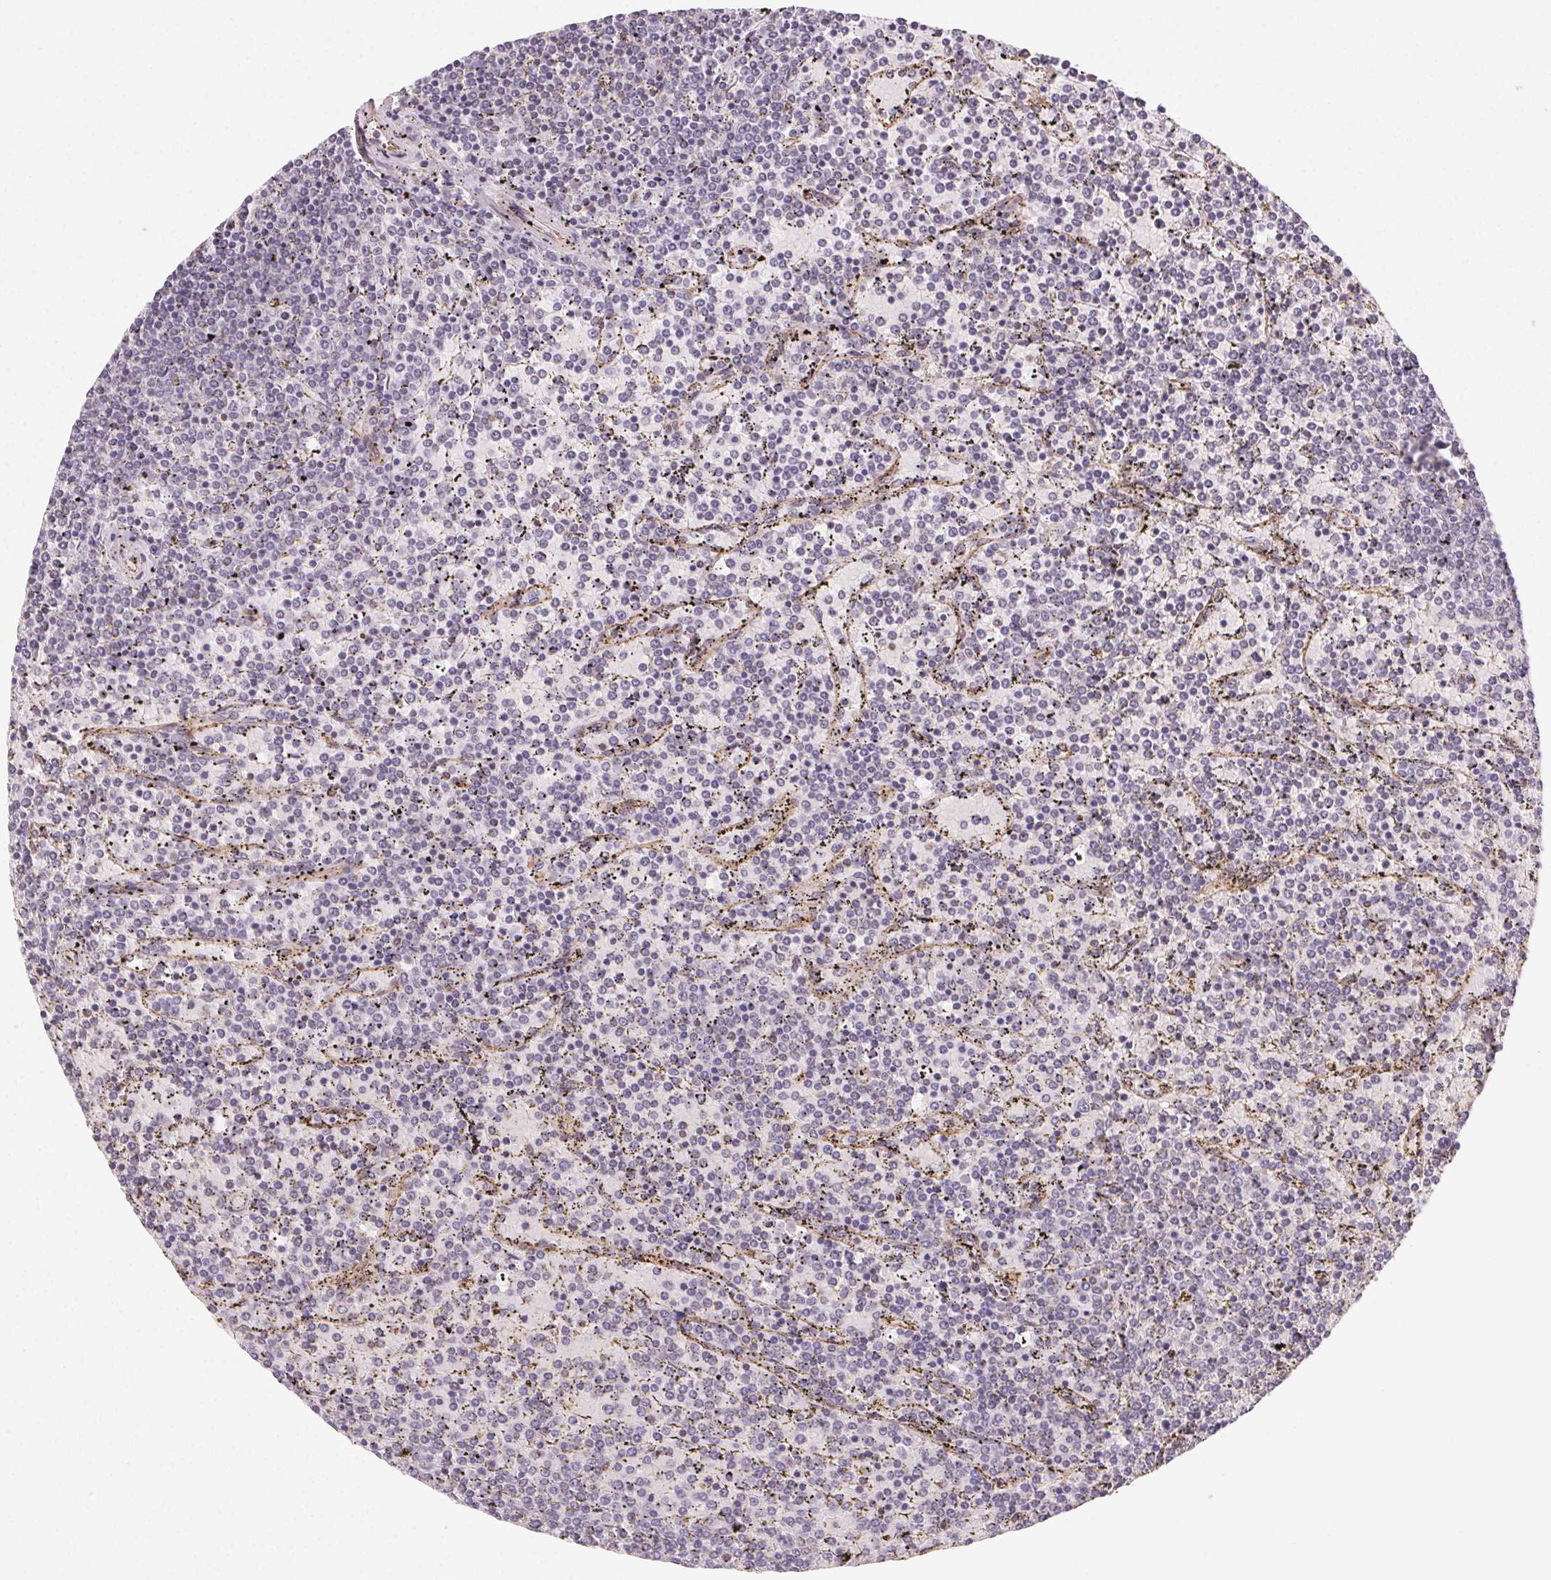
{"staining": {"intensity": "negative", "quantity": "none", "location": "none"}, "tissue": "lymphoma", "cell_type": "Tumor cells", "image_type": "cancer", "snomed": [{"axis": "morphology", "description": "Malignant lymphoma, non-Hodgkin's type, Low grade"}, {"axis": "topography", "description": "Spleen"}], "caption": "Tumor cells show no significant positivity in lymphoma. (Stains: DAB (3,3'-diaminobenzidine) IHC with hematoxylin counter stain, Microscopy: brightfield microscopy at high magnification).", "gene": "PLA2G4F", "patient": {"sex": "female", "age": 77}}